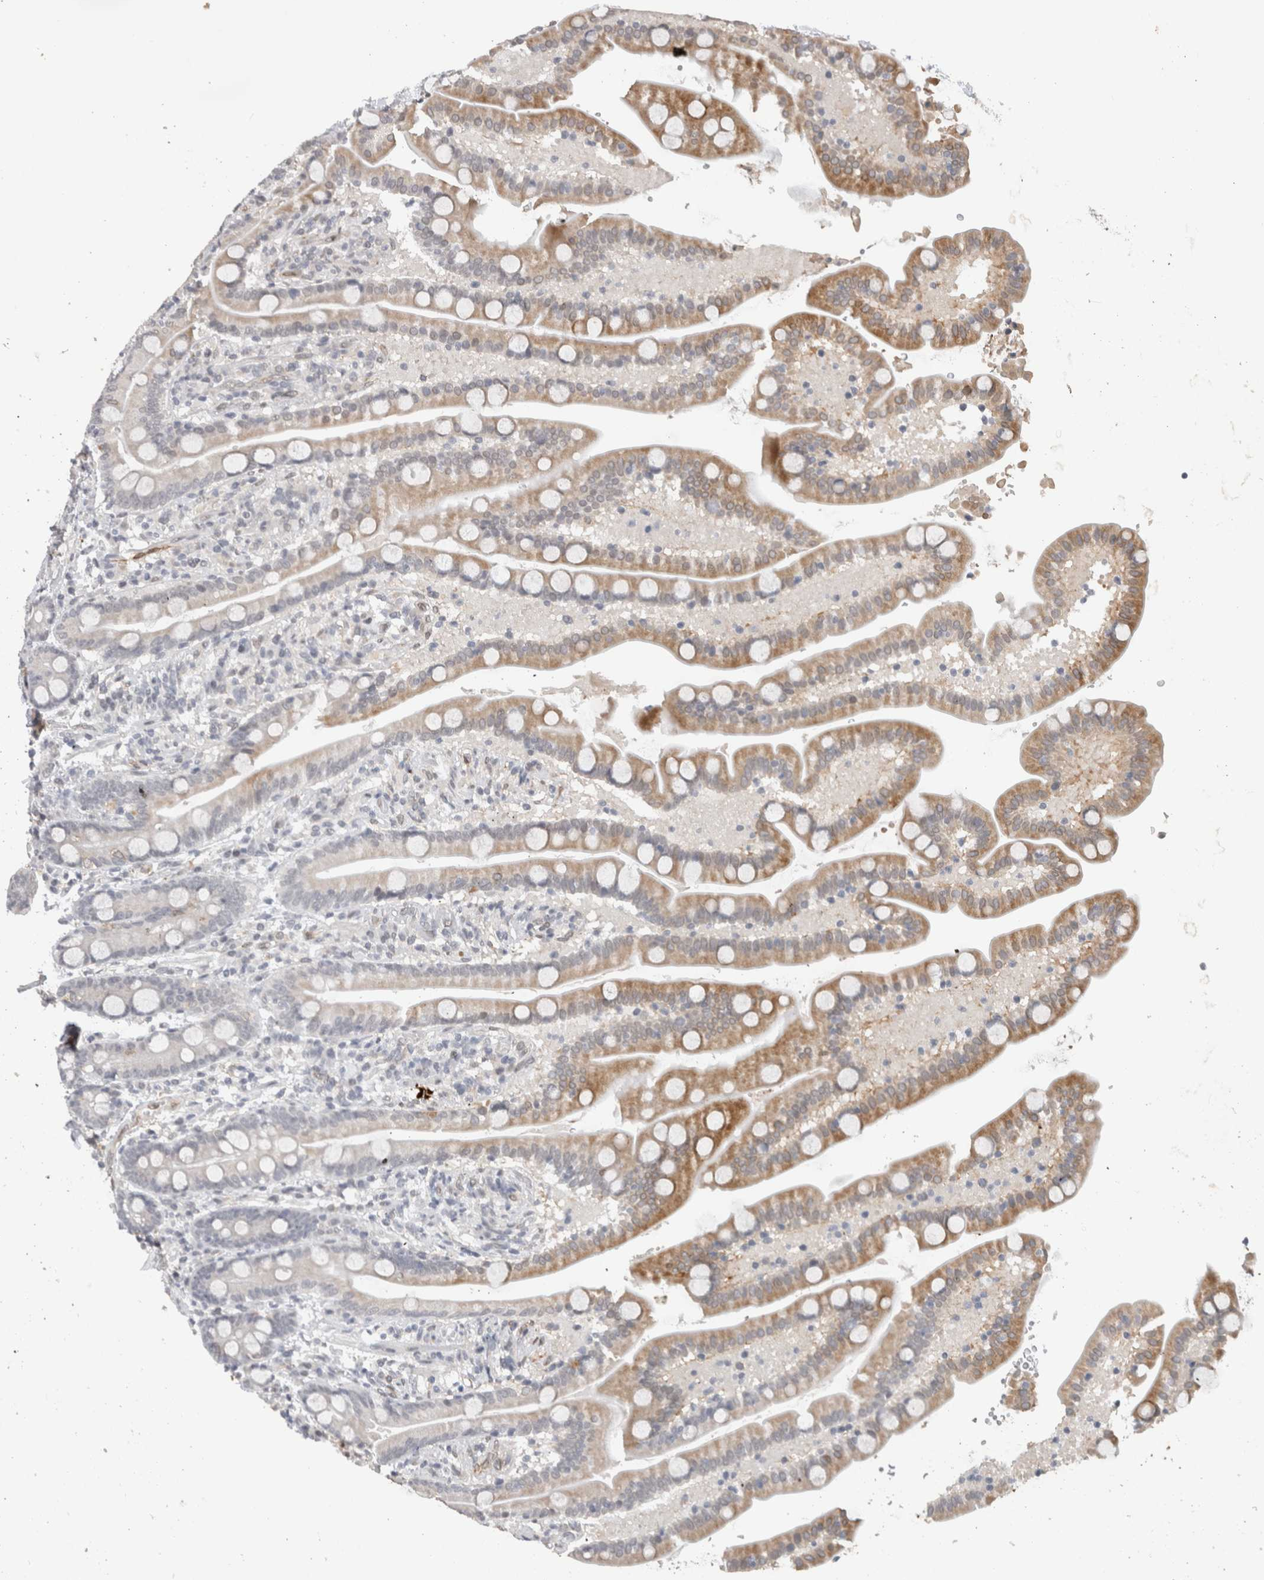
{"staining": {"intensity": "moderate", "quantity": "<25%", "location": "cytoplasmic/membranous"}, "tissue": "duodenum", "cell_type": "Glandular cells", "image_type": "normal", "snomed": [{"axis": "morphology", "description": "Normal tissue, NOS"}, {"axis": "topography", "description": "Duodenum"}], "caption": "Immunohistochemical staining of unremarkable human duodenum displays <25% levels of moderate cytoplasmic/membranous protein positivity in approximately <25% of glandular cells.", "gene": "PRXL2A", "patient": {"sex": "male", "age": 54}}